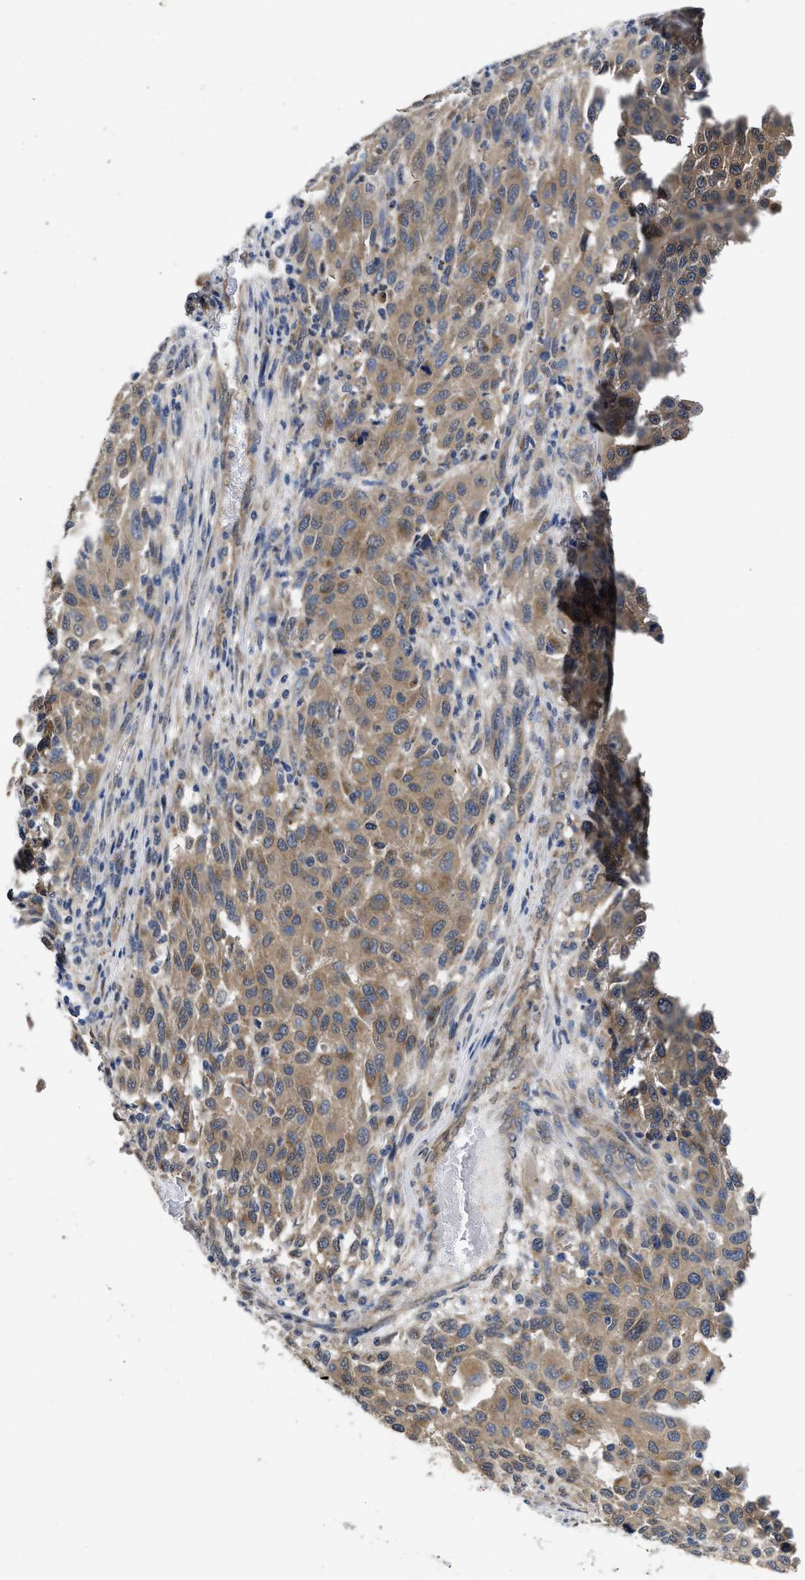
{"staining": {"intensity": "weak", "quantity": ">75%", "location": "cytoplasmic/membranous"}, "tissue": "melanoma", "cell_type": "Tumor cells", "image_type": "cancer", "snomed": [{"axis": "morphology", "description": "Malignant melanoma, Metastatic site"}, {"axis": "topography", "description": "Lymph node"}], "caption": "Malignant melanoma (metastatic site) stained for a protein demonstrates weak cytoplasmic/membranous positivity in tumor cells.", "gene": "PKD2", "patient": {"sex": "male", "age": 61}}